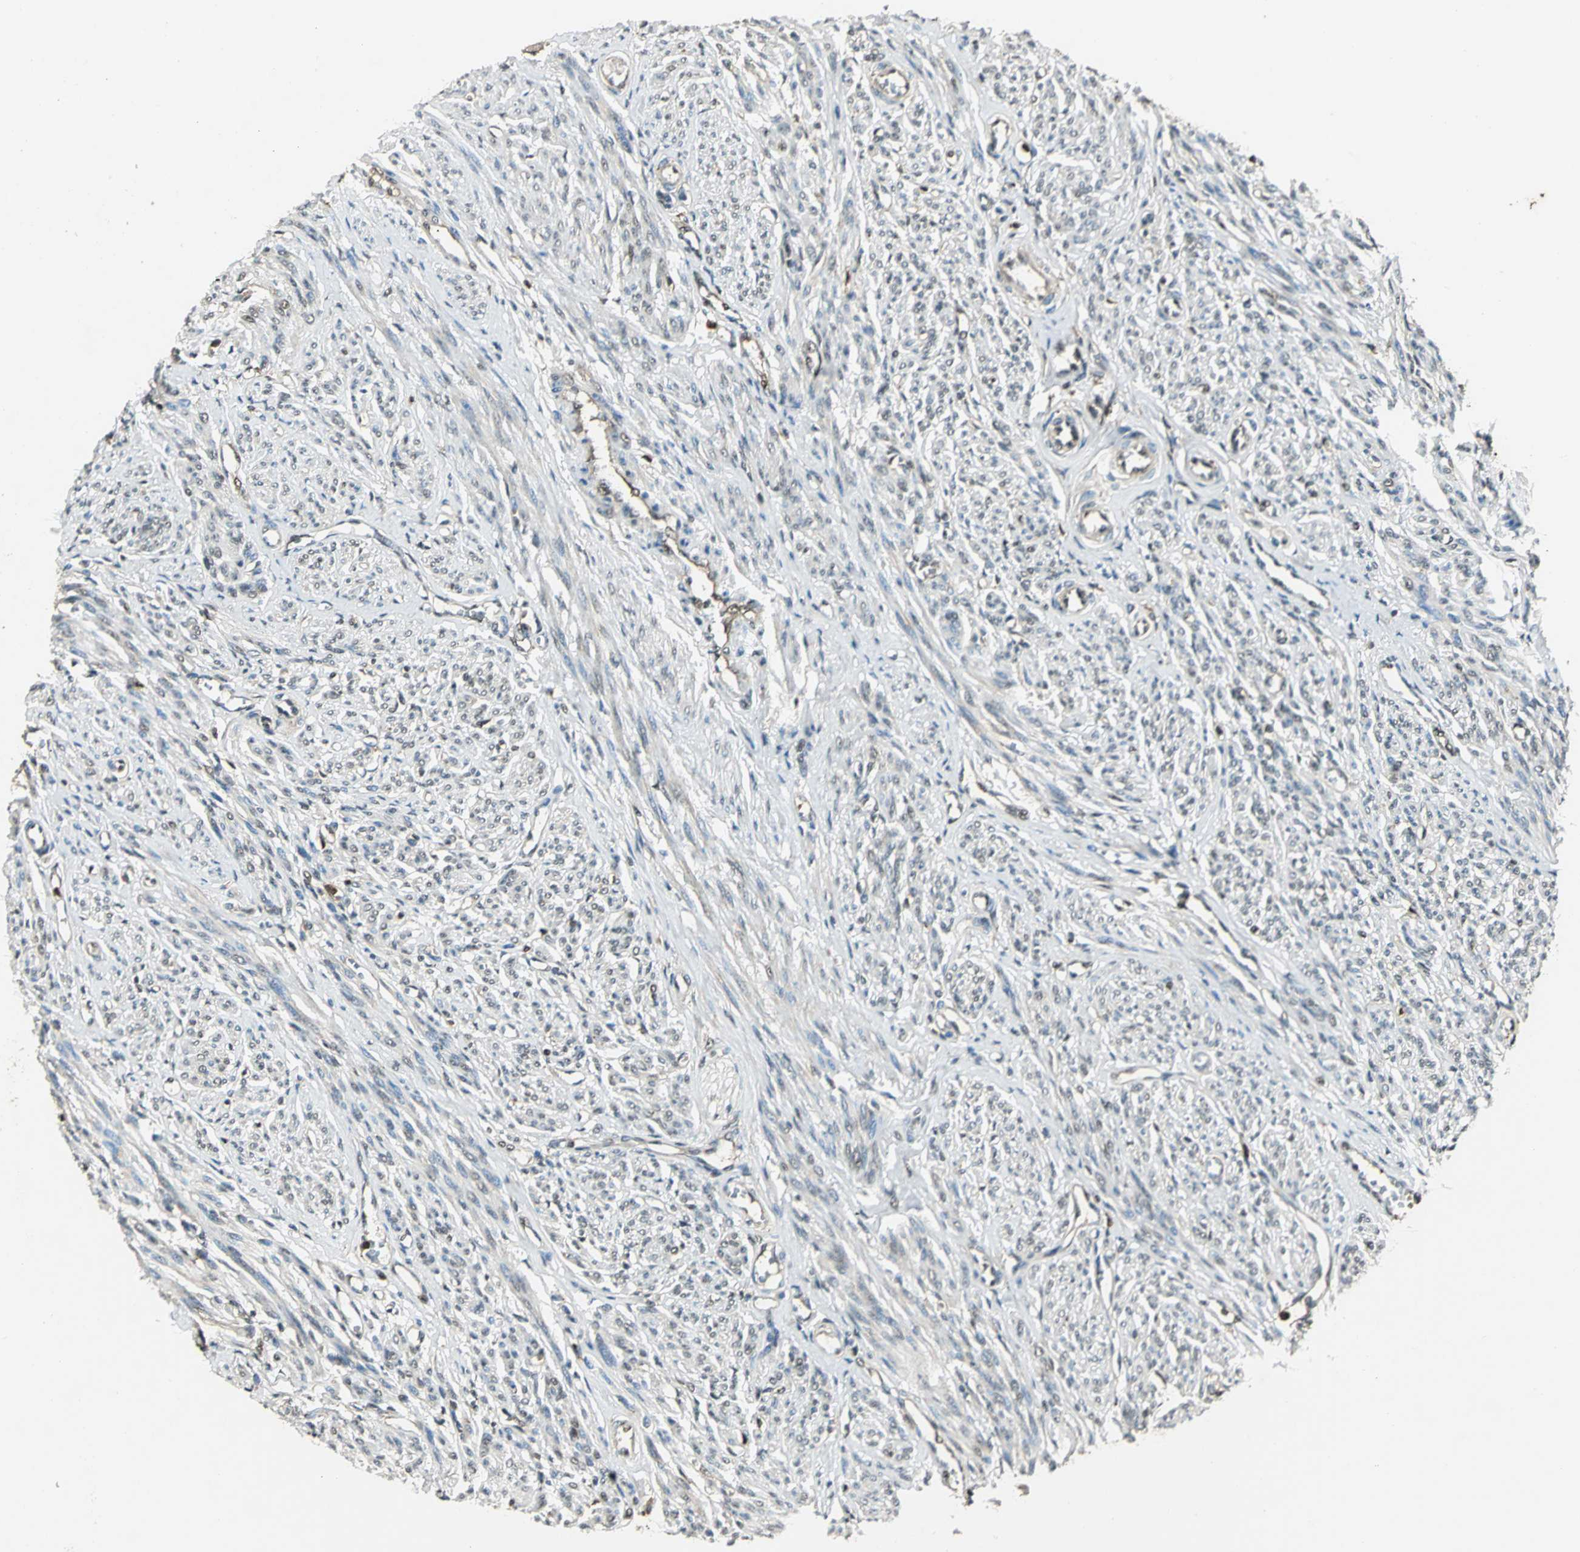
{"staining": {"intensity": "negative", "quantity": "none", "location": "none"}, "tissue": "smooth muscle", "cell_type": "Smooth muscle cells", "image_type": "normal", "snomed": [{"axis": "morphology", "description": "Normal tissue, NOS"}, {"axis": "topography", "description": "Smooth muscle"}], "caption": "There is no significant expression in smooth muscle cells of smooth muscle. The staining was performed using DAB to visualize the protein expression in brown, while the nuclei were stained in blue with hematoxylin (Magnification: 20x).", "gene": "PPP1R13L", "patient": {"sex": "female", "age": 65}}